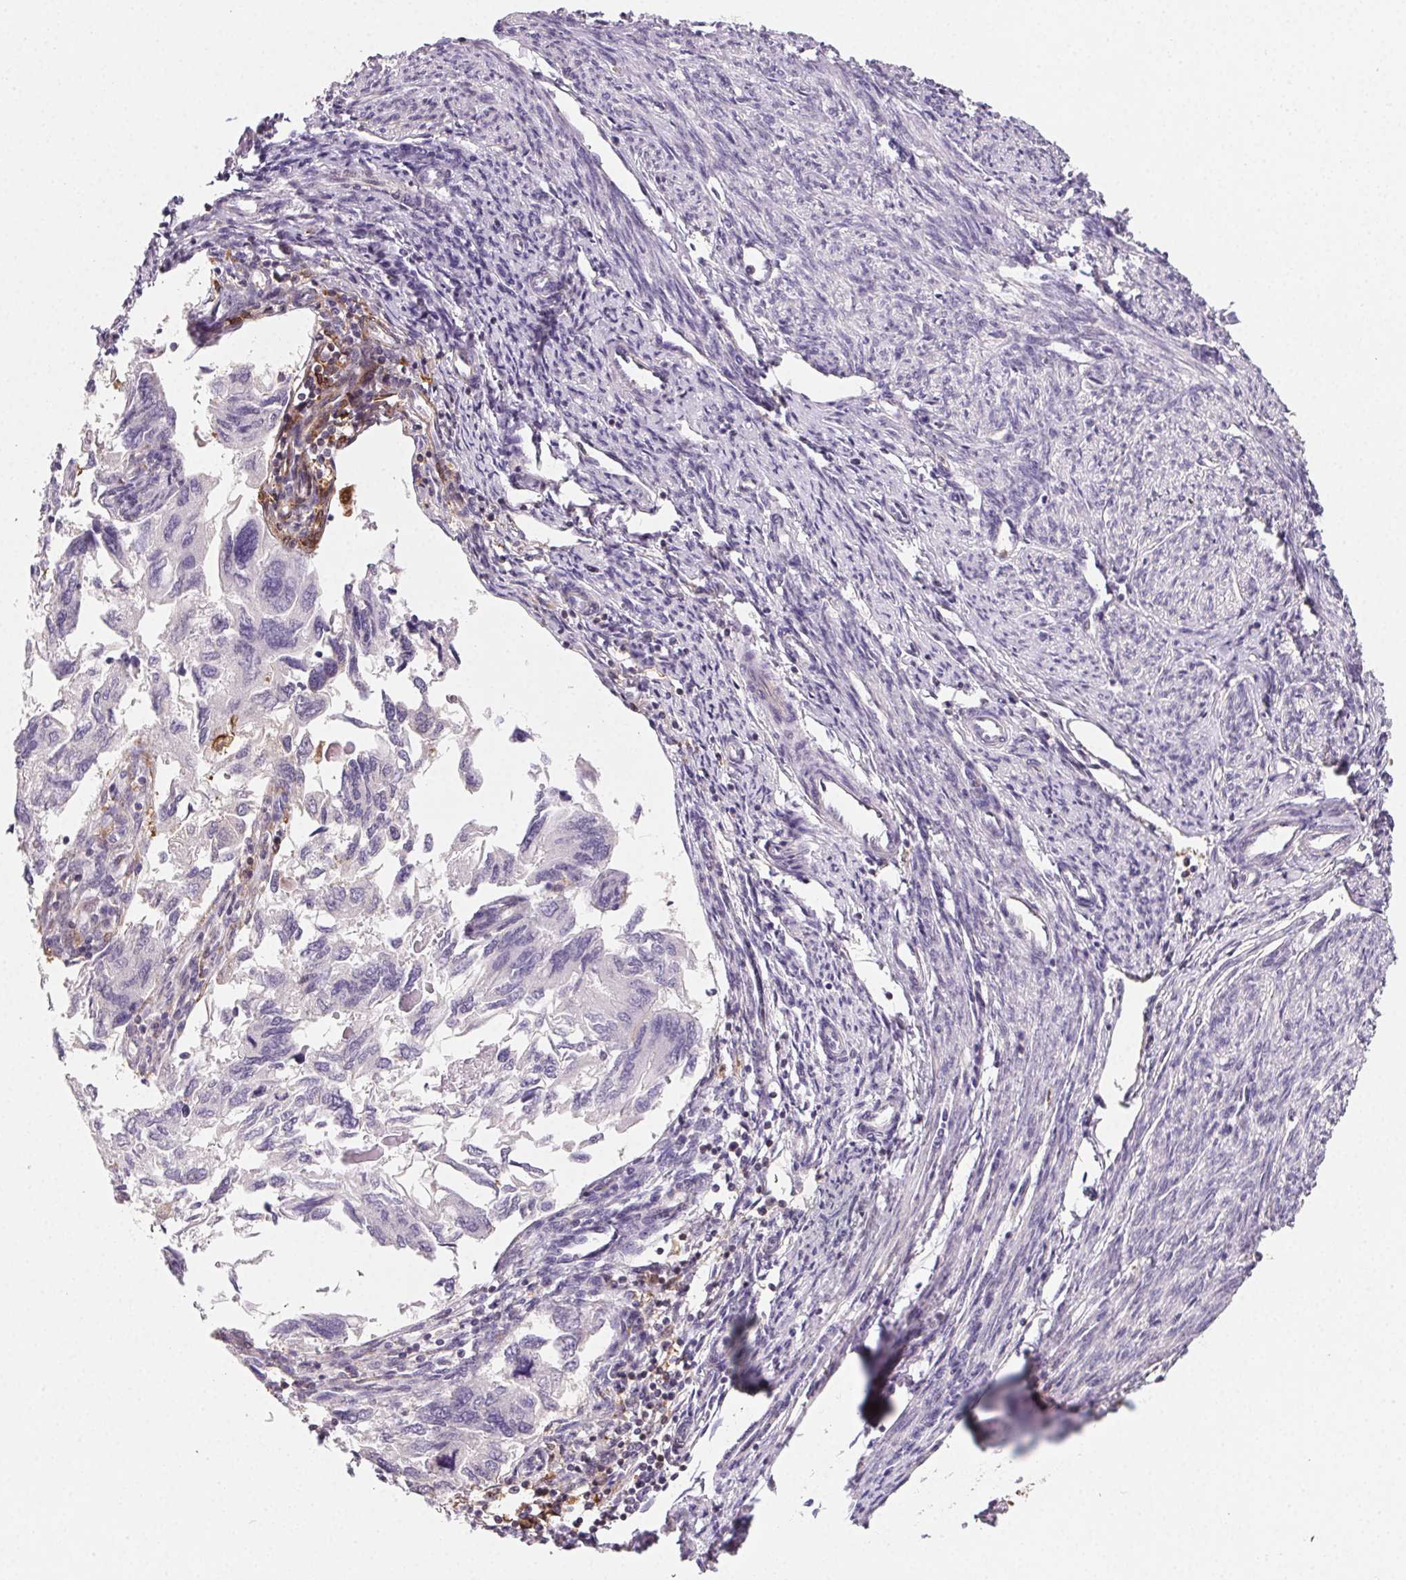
{"staining": {"intensity": "negative", "quantity": "none", "location": "none"}, "tissue": "endometrial cancer", "cell_type": "Tumor cells", "image_type": "cancer", "snomed": [{"axis": "morphology", "description": "Carcinoma, NOS"}, {"axis": "topography", "description": "Uterus"}], "caption": "This is a photomicrograph of IHC staining of endometrial cancer (carcinoma), which shows no staining in tumor cells. (Stains: DAB (3,3'-diaminobenzidine) IHC with hematoxylin counter stain, Microscopy: brightfield microscopy at high magnification).", "gene": "GBP1", "patient": {"sex": "female", "age": 76}}